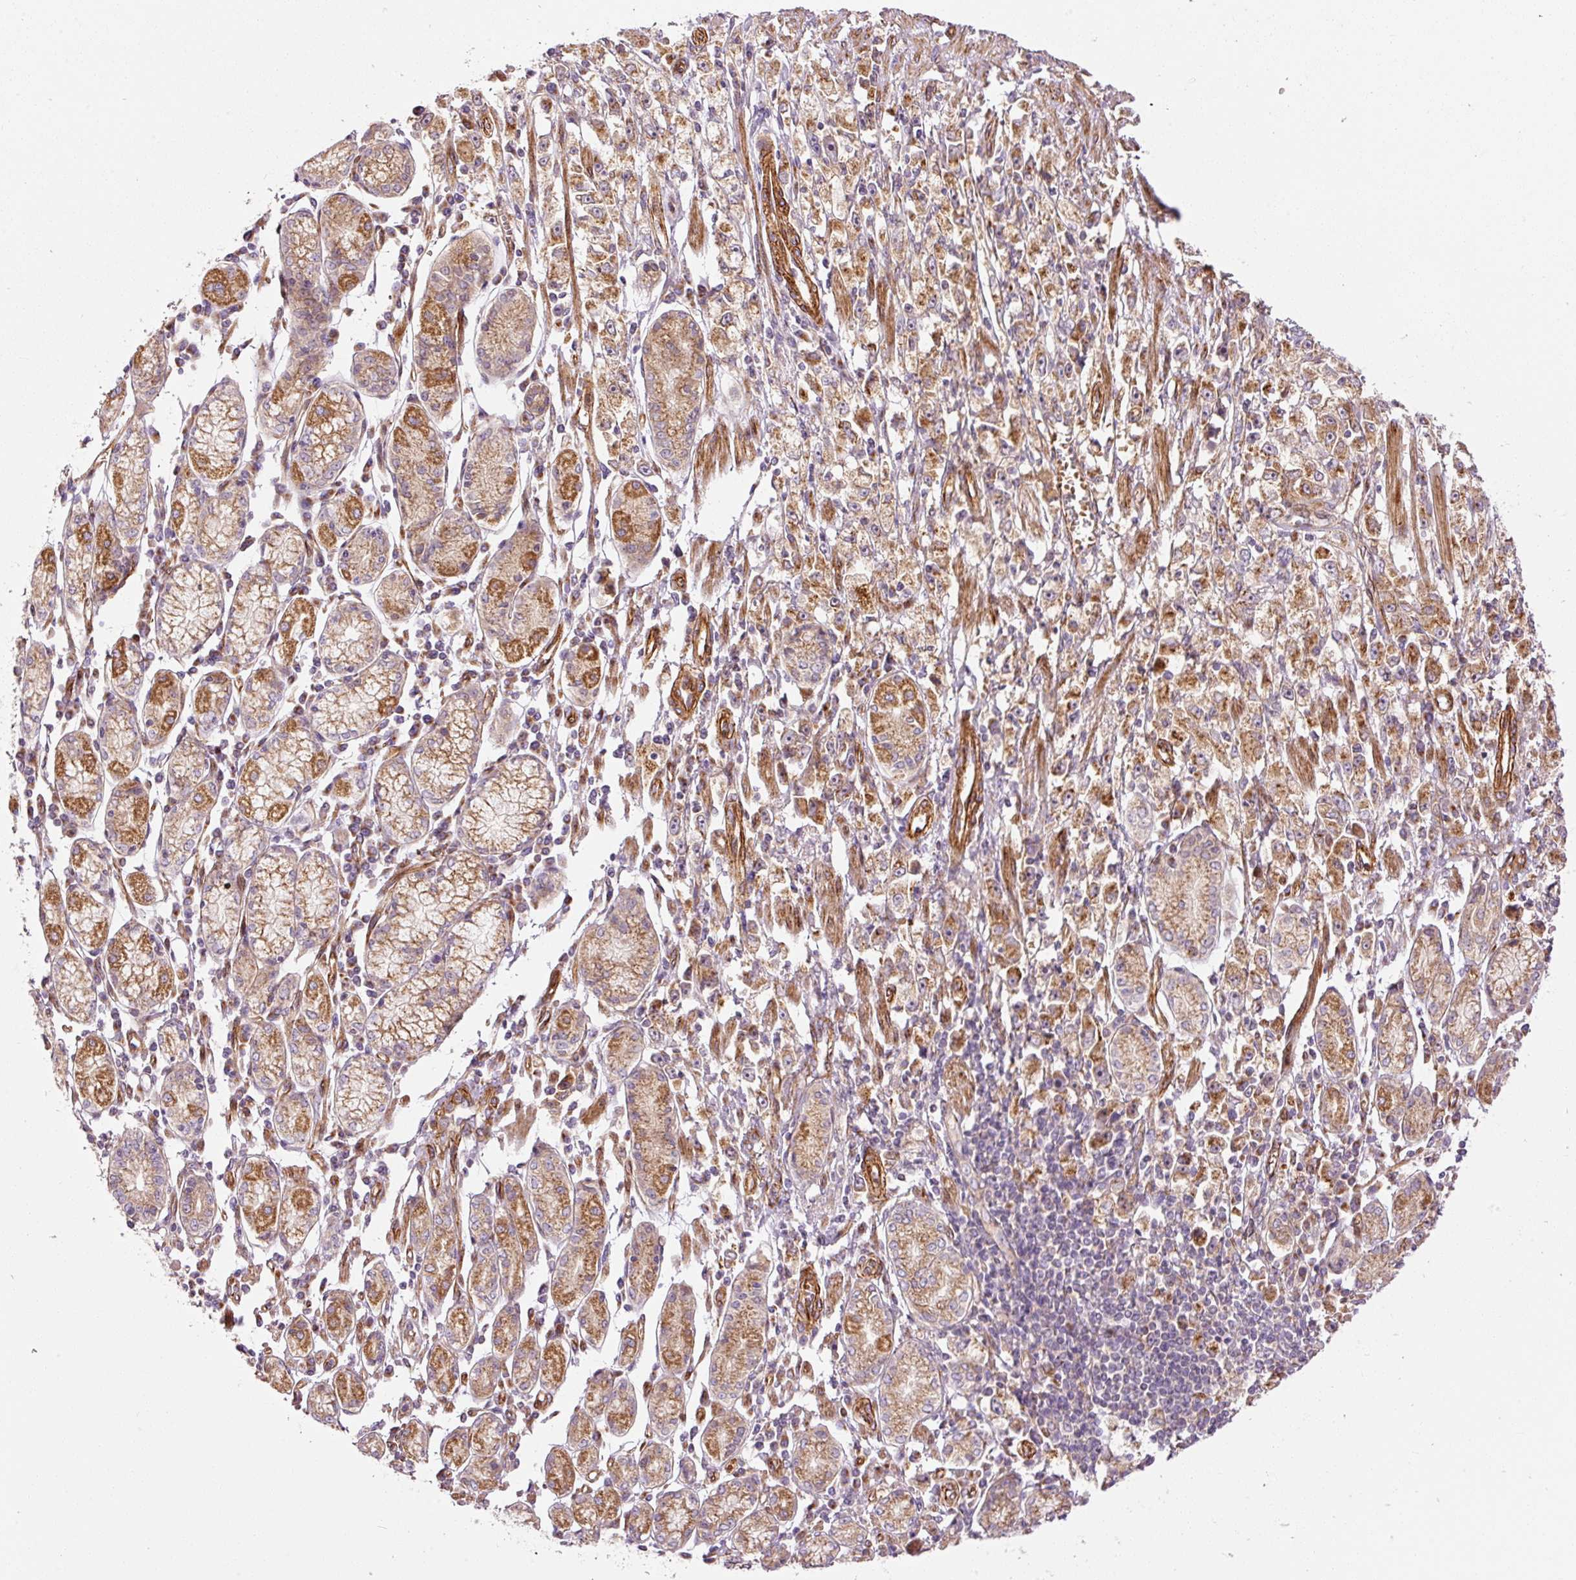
{"staining": {"intensity": "moderate", "quantity": ">75%", "location": "cytoplasmic/membranous"}, "tissue": "stomach cancer", "cell_type": "Tumor cells", "image_type": "cancer", "snomed": [{"axis": "morphology", "description": "Adenocarcinoma, NOS"}, {"axis": "topography", "description": "Stomach"}], "caption": "Human adenocarcinoma (stomach) stained with a protein marker exhibits moderate staining in tumor cells.", "gene": "PPP1R14B", "patient": {"sex": "female", "age": 59}}